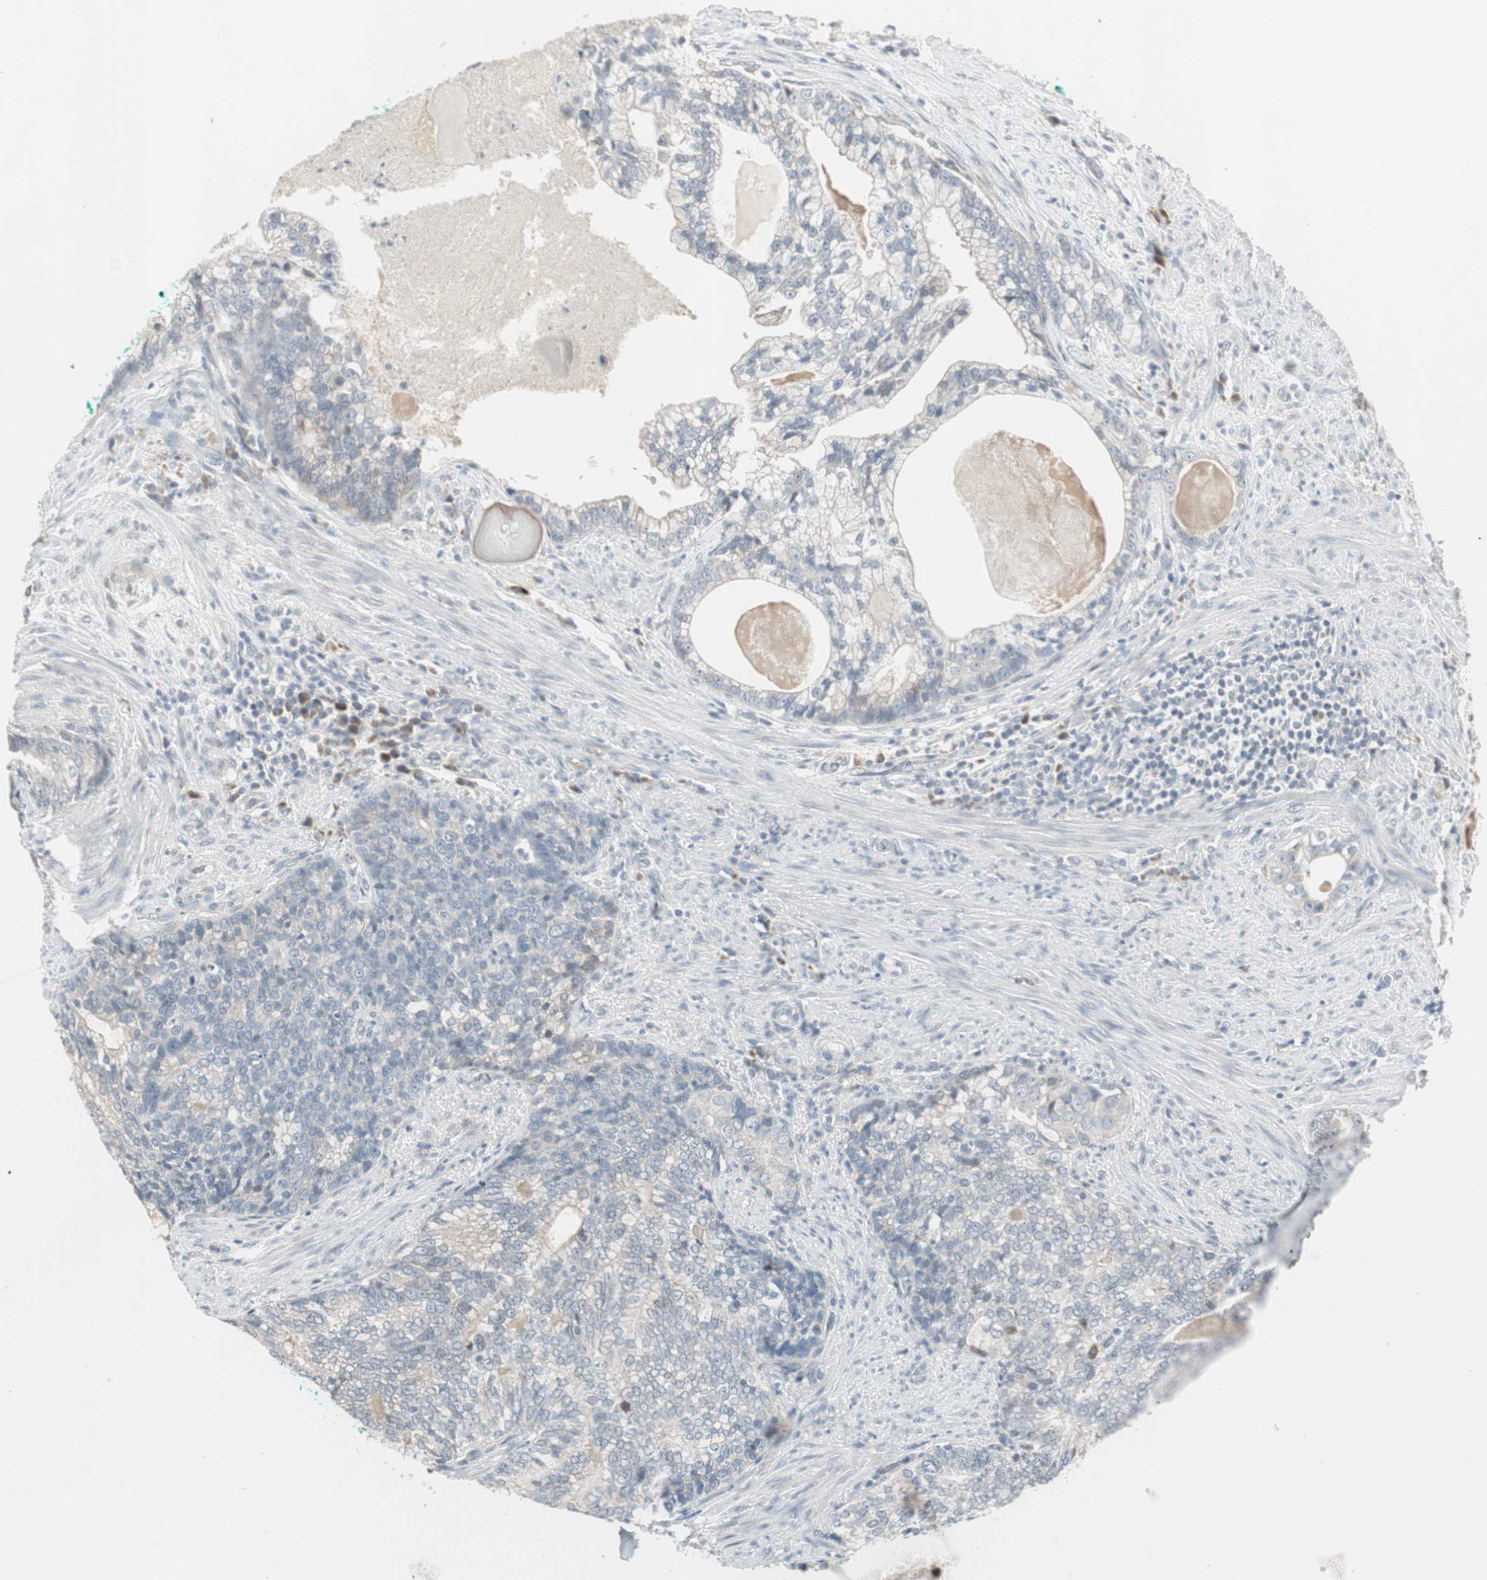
{"staining": {"intensity": "weak", "quantity": "25%-75%", "location": "cytoplasmic/membranous"}, "tissue": "prostate cancer", "cell_type": "Tumor cells", "image_type": "cancer", "snomed": [{"axis": "morphology", "description": "Adenocarcinoma, High grade"}, {"axis": "topography", "description": "Prostate"}], "caption": "This micrograph demonstrates prostate high-grade adenocarcinoma stained with immunohistochemistry to label a protein in brown. The cytoplasmic/membranous of tumor cells show weak positivity for the protein. Nuclei are counter-stained blue.", "gene": "PDZK1", "patient": {"sex": "male", "age": 66}}